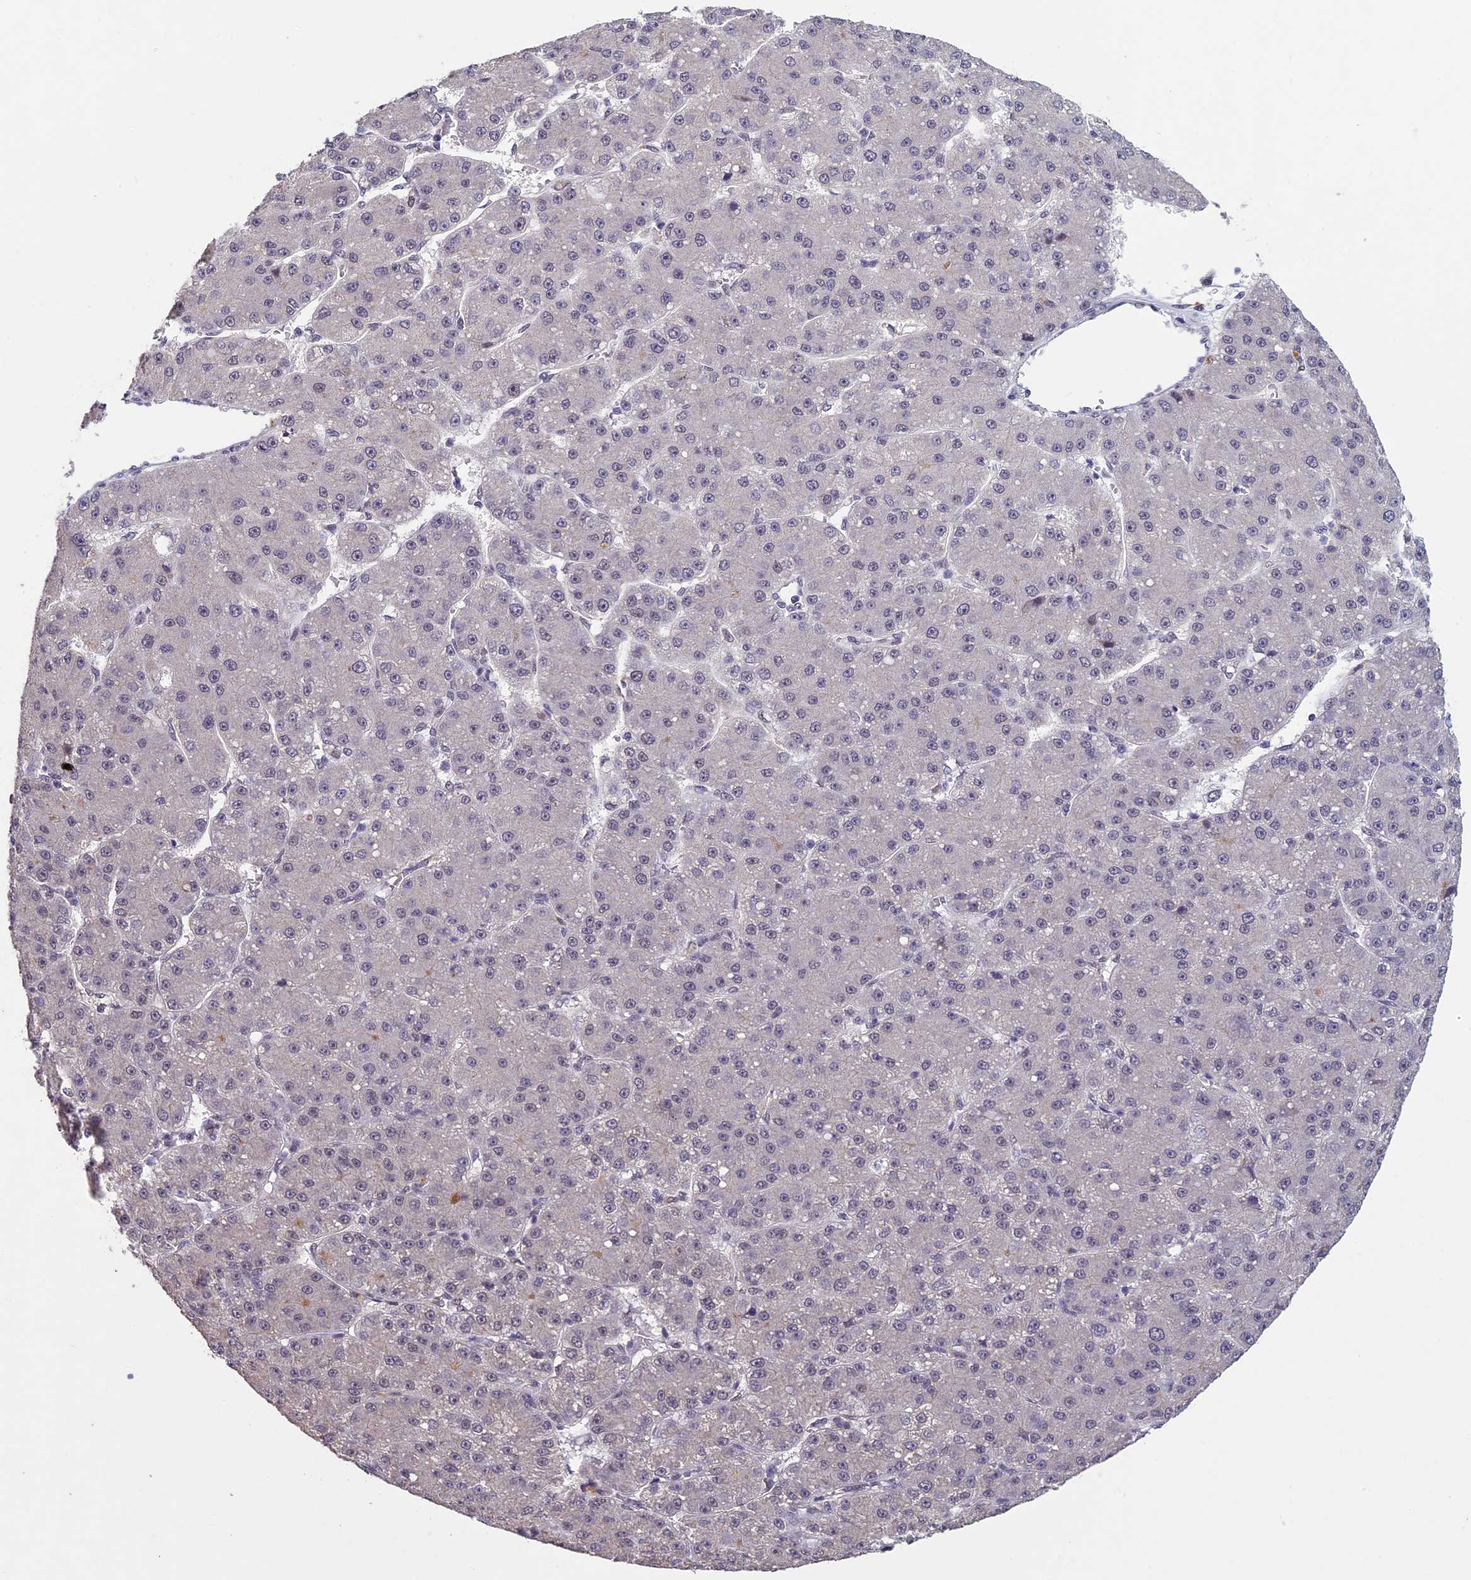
{"staining": {"intensity": "negative", "quantity": "none", "location": "none"}, "tissue": "liver cancer", "cell_type": "Tumor cells", "image_type": "cancer", "snomed": [{"axis": "morphology", "description": "Carcinoma, Hepatocellular, NOS"}, {"axis": "topography", "description": "Liver"}], "caption": "A high-resolution histopathology image shows immunohistochemistry (IHC) staining of liver cancer (hepatocellular carcinoma), which shows no significant expression in tumor cells.", "gene": "RNF40", "patient": {"sex": "male", "age": 67}}